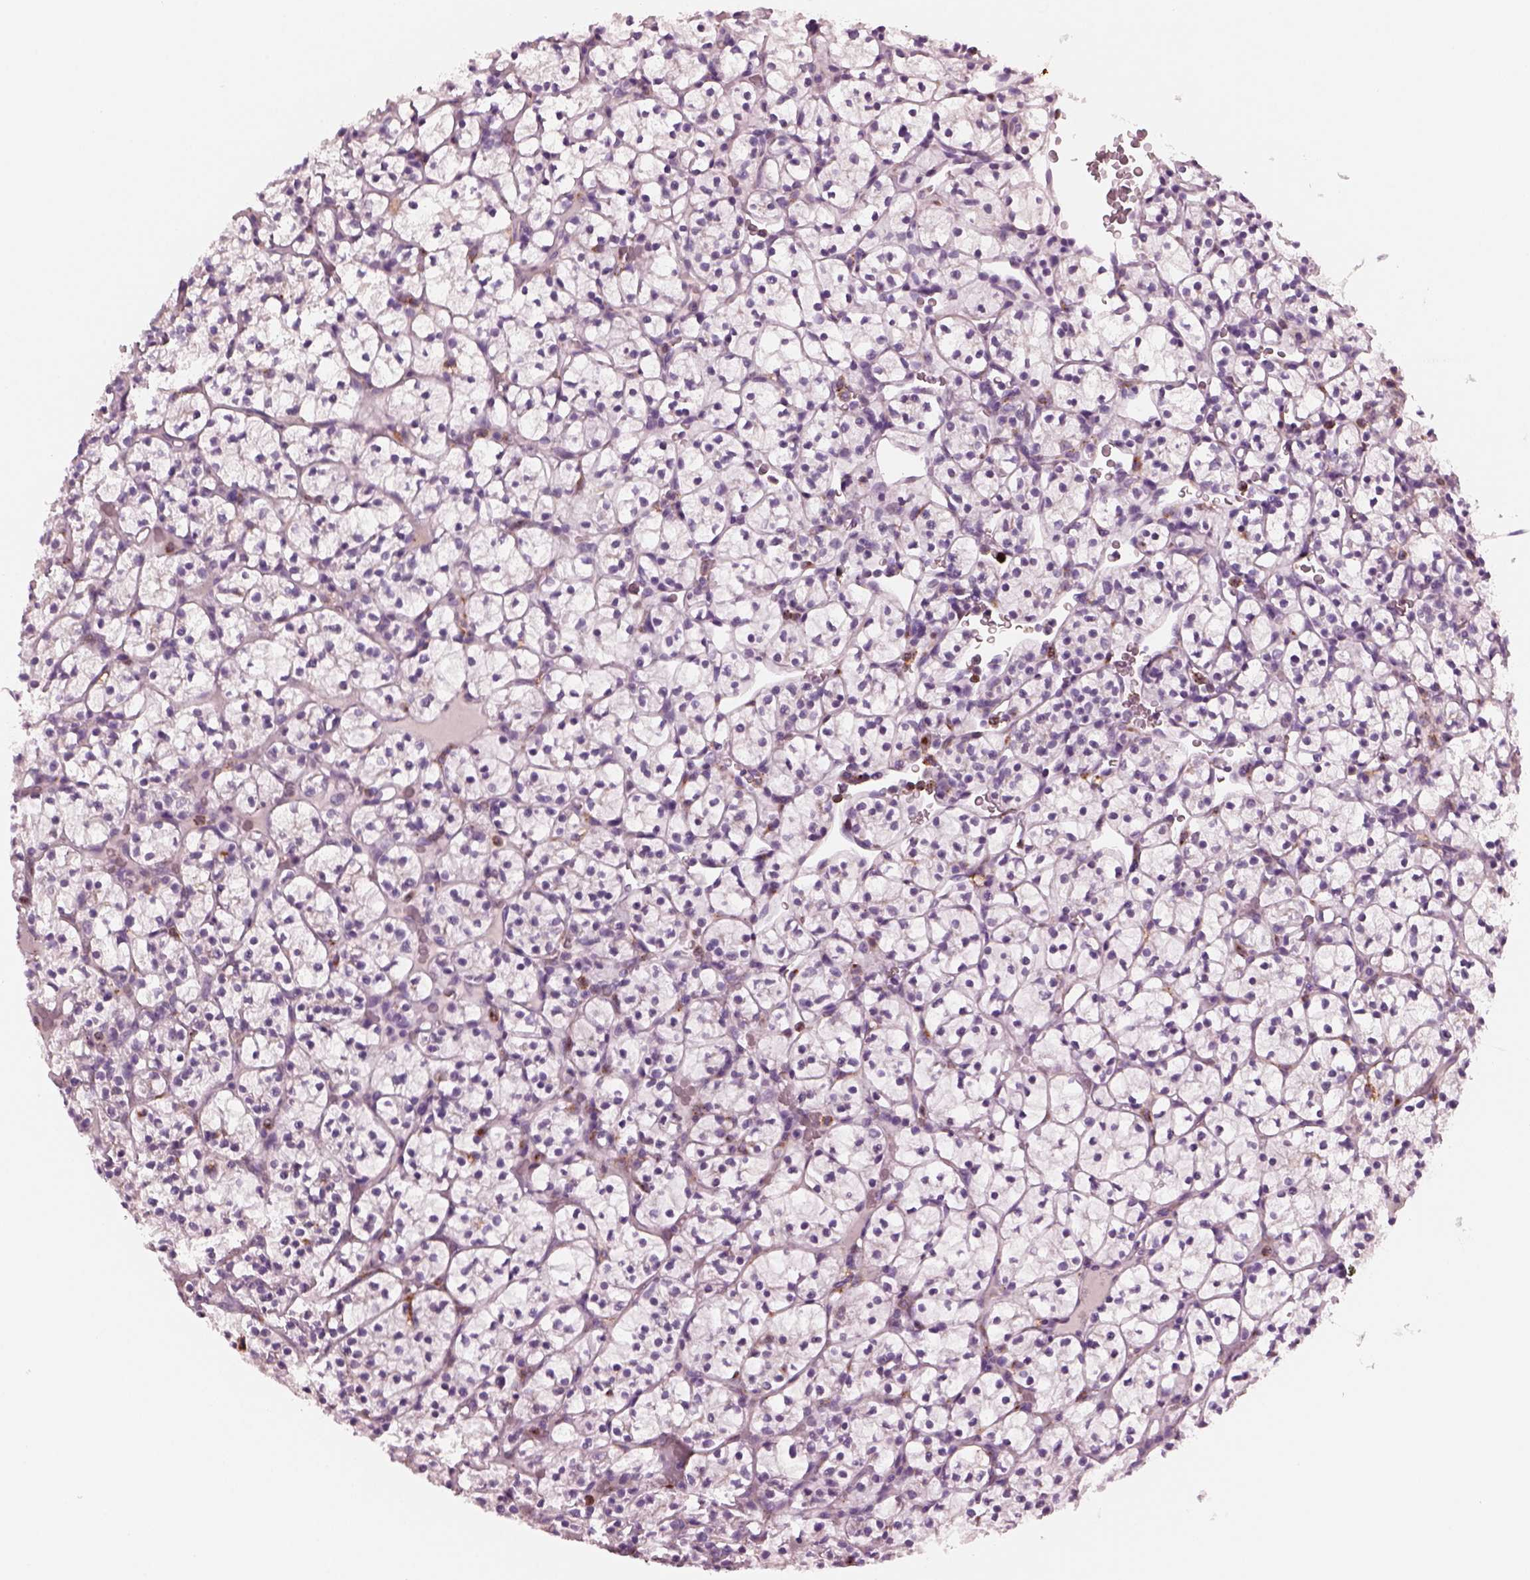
{"staining": {"intensity": "negative", "quantity": "none", "location": "none"}, "tissue": "renal cancer", "cell_type": "Tumor cells", "image_type": "cancer", "snomed": [{"axis": "morphology", "description": "Adenocarcinoma, NOS"}, {"axis": "topography", "description": "Kidney"}], "caption": "Human renal adenocarcinoma stained for a protein using IHC displays no staining in tumor cells.", "gene": "SLAMF8", "patient": {"sex": "female", "age": 89}}